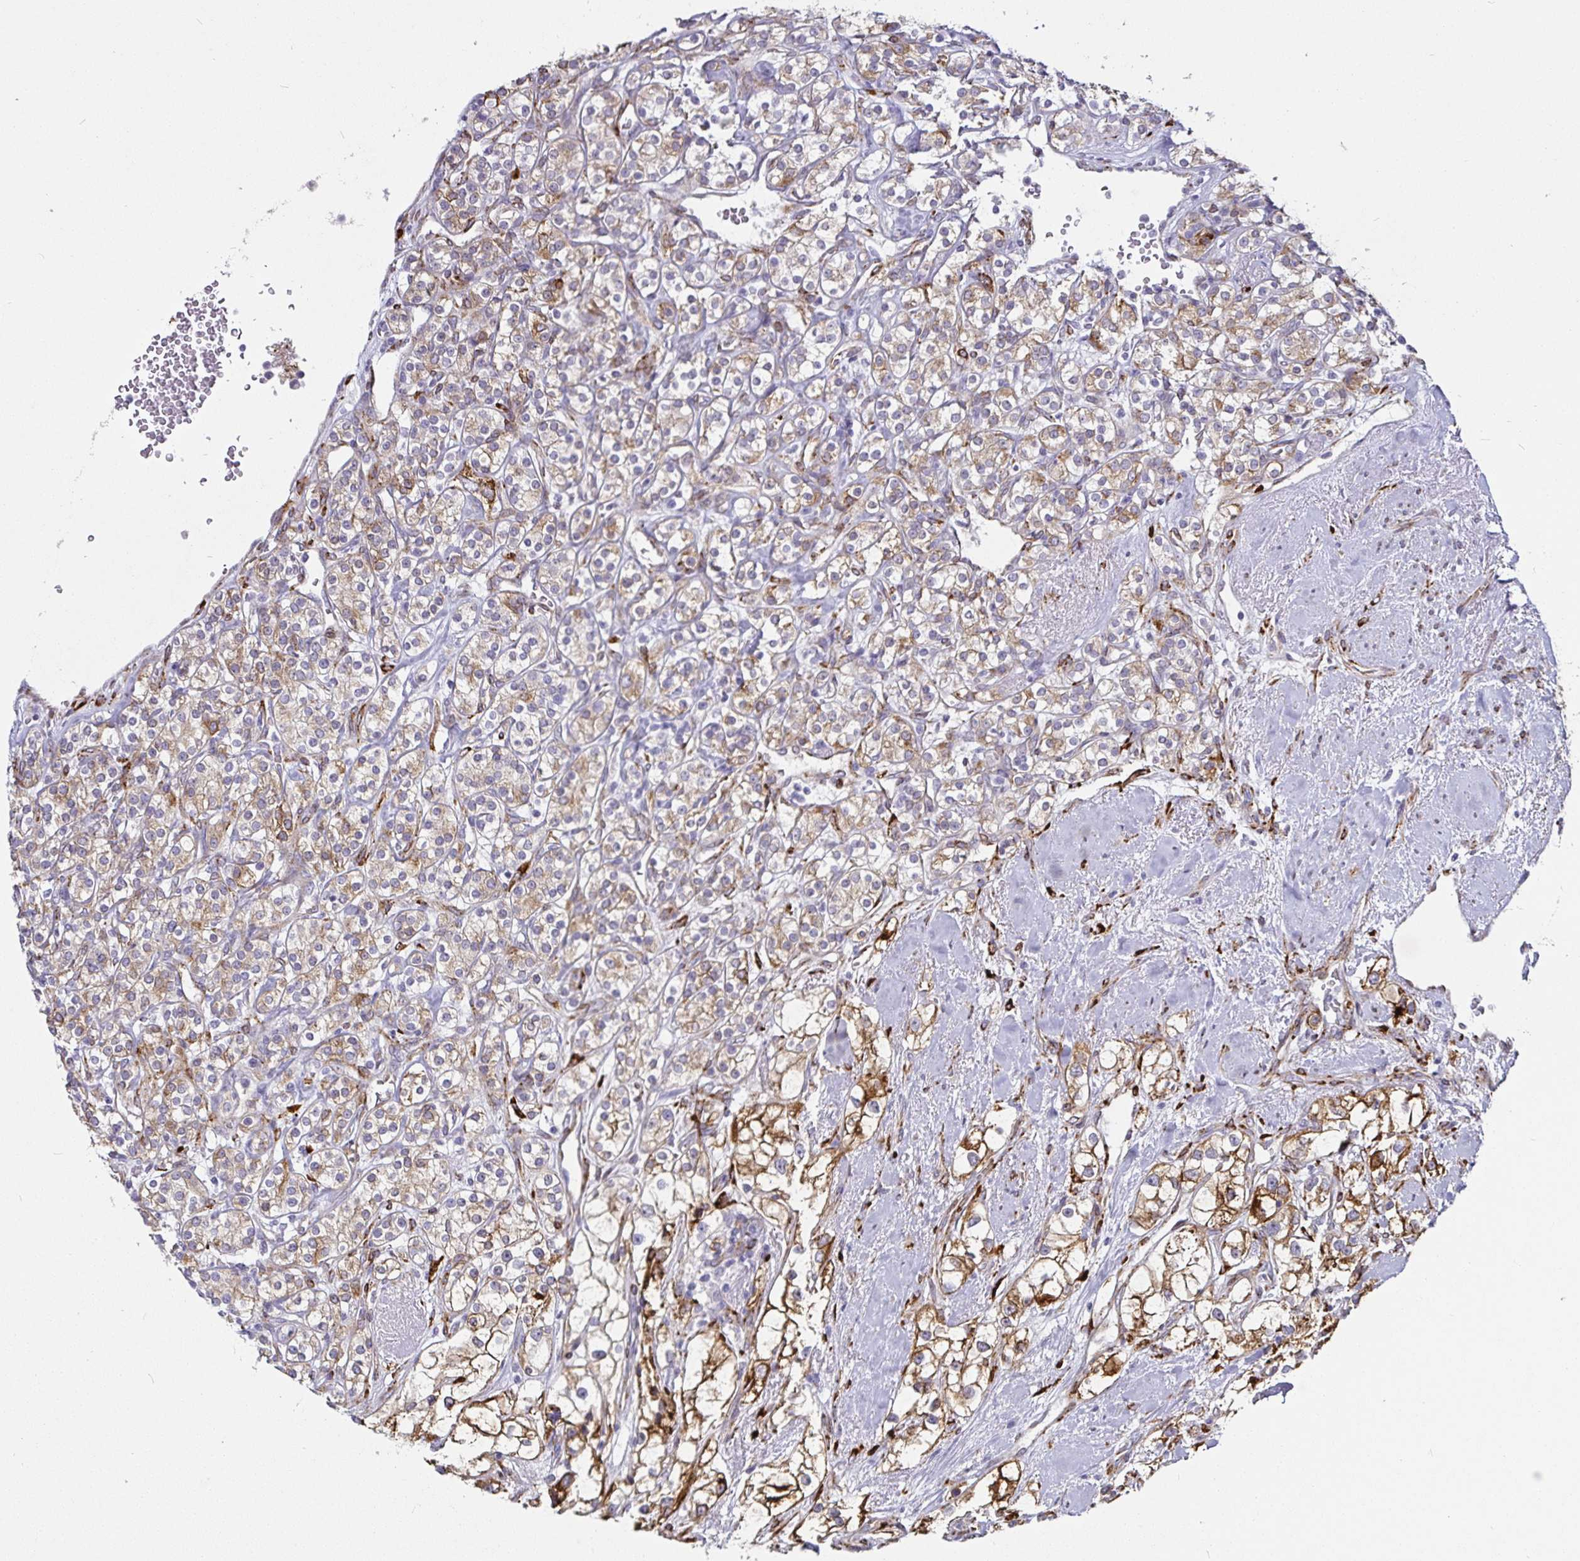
{"staining": {"intensity": "moderate", "quantity": "25%-75%", "location": "cytoplasmic/membranous"}, "tissue": "renal cancer", "cell_type": "Tumor cells", "image_type": "cancer", "snomed": [{"axis": "morphology", "description": "Adenocarcinoma, NOS"}, {"axis": "topography", "description": "Kidney"}], "caption": "Tumor cells show moderate cytoplasmic/membranous expression in about 25%-75% of cells in renal cancer.", "gene": "P4HA2", "patient": {"sex": "male", "age": 77}}